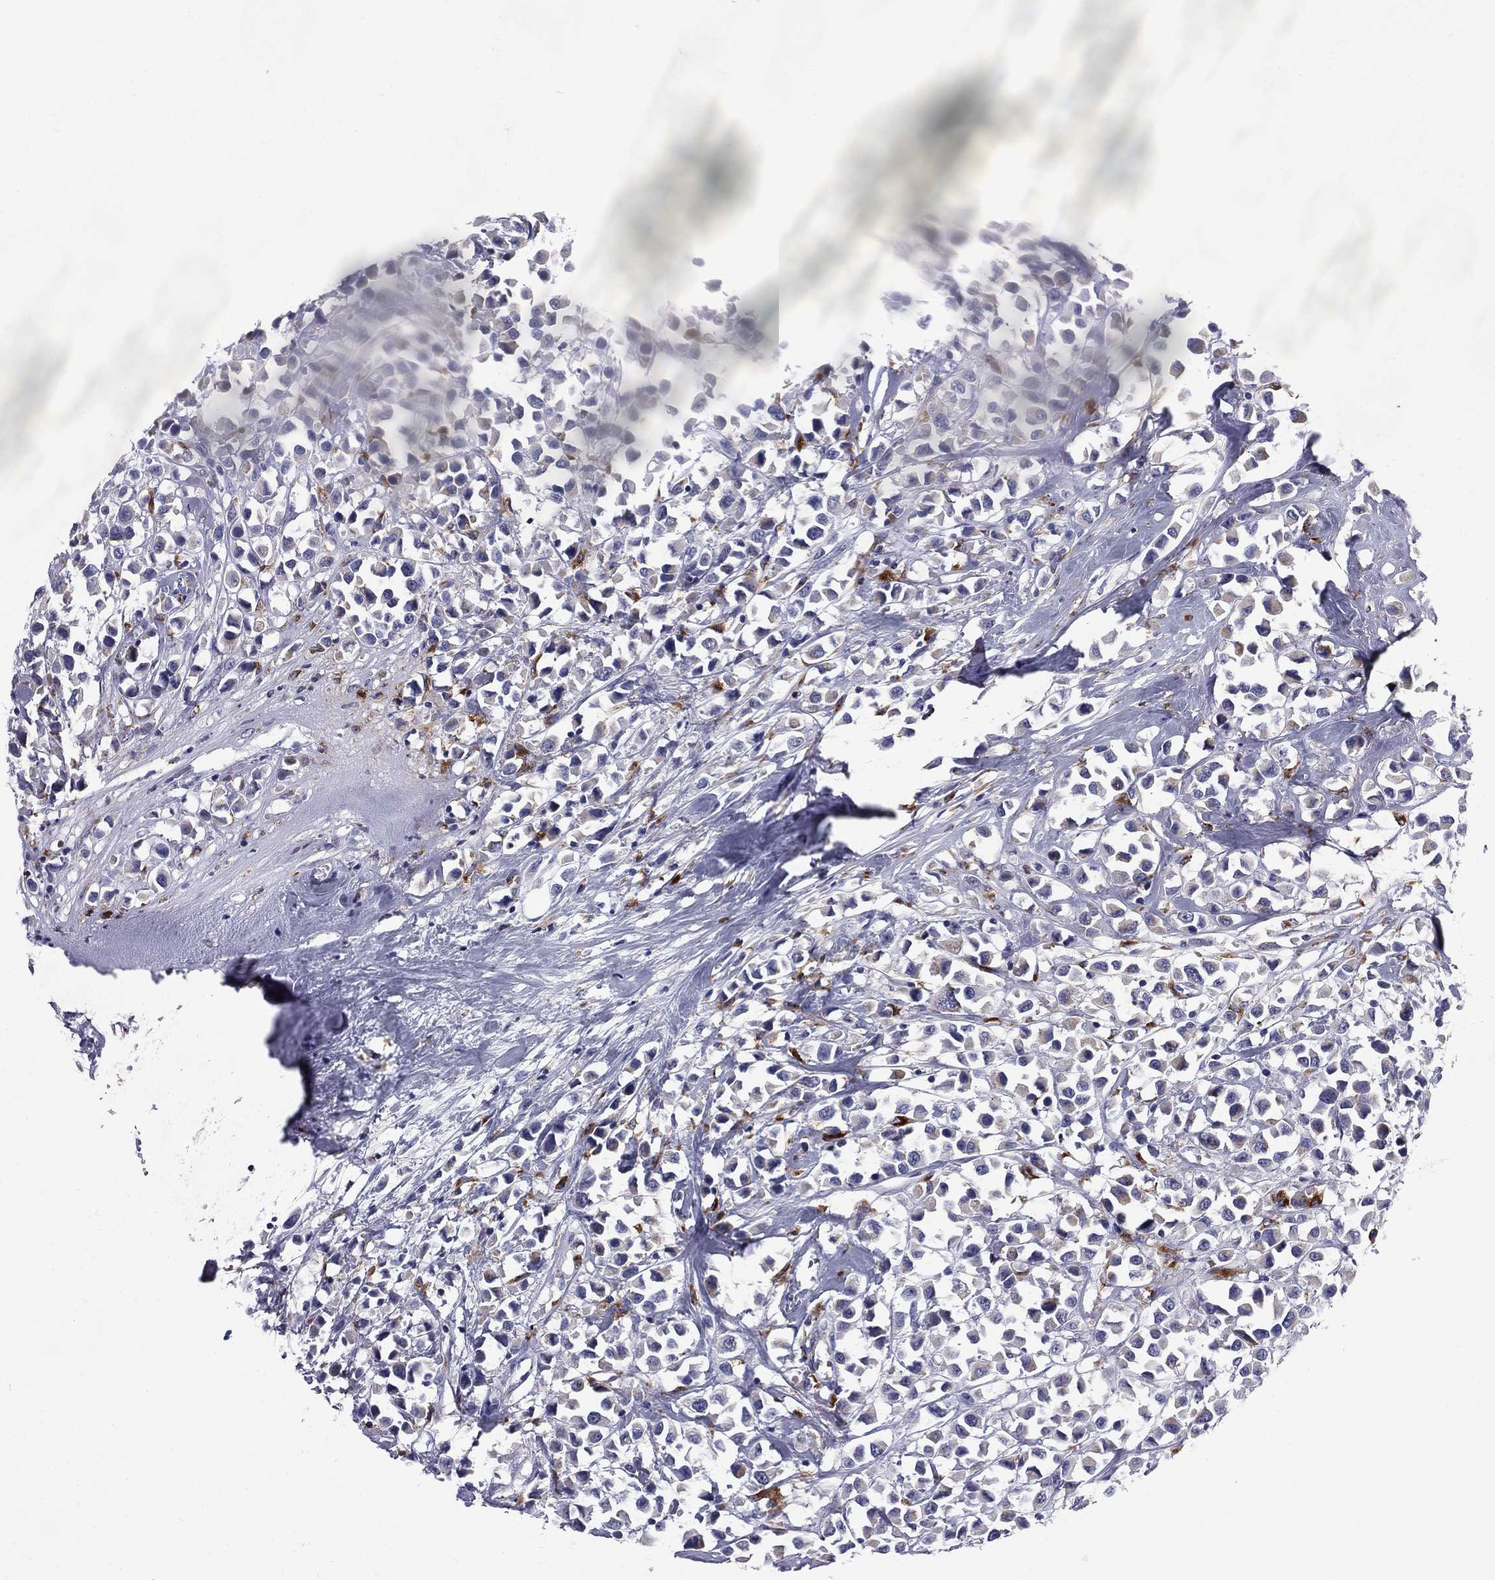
{"staining": {"intensity": "negative", "quantity": "none", "location": "none"}, "tissue": "breast cancer", "cell_type": "Tumor cells", "image_type": "cancer", "snomed": [{"axis": "morphology", "description": "Duct carcinoma"}, {"axis": "topography", "description": "Breast"}], "caption": "Breast intraductal carcinoma was stained to show a protein in brown. There is no significant positivity in tumor cells.", "gene": "MADCAM1", "patient": {"sex": "female", "age": 61}}